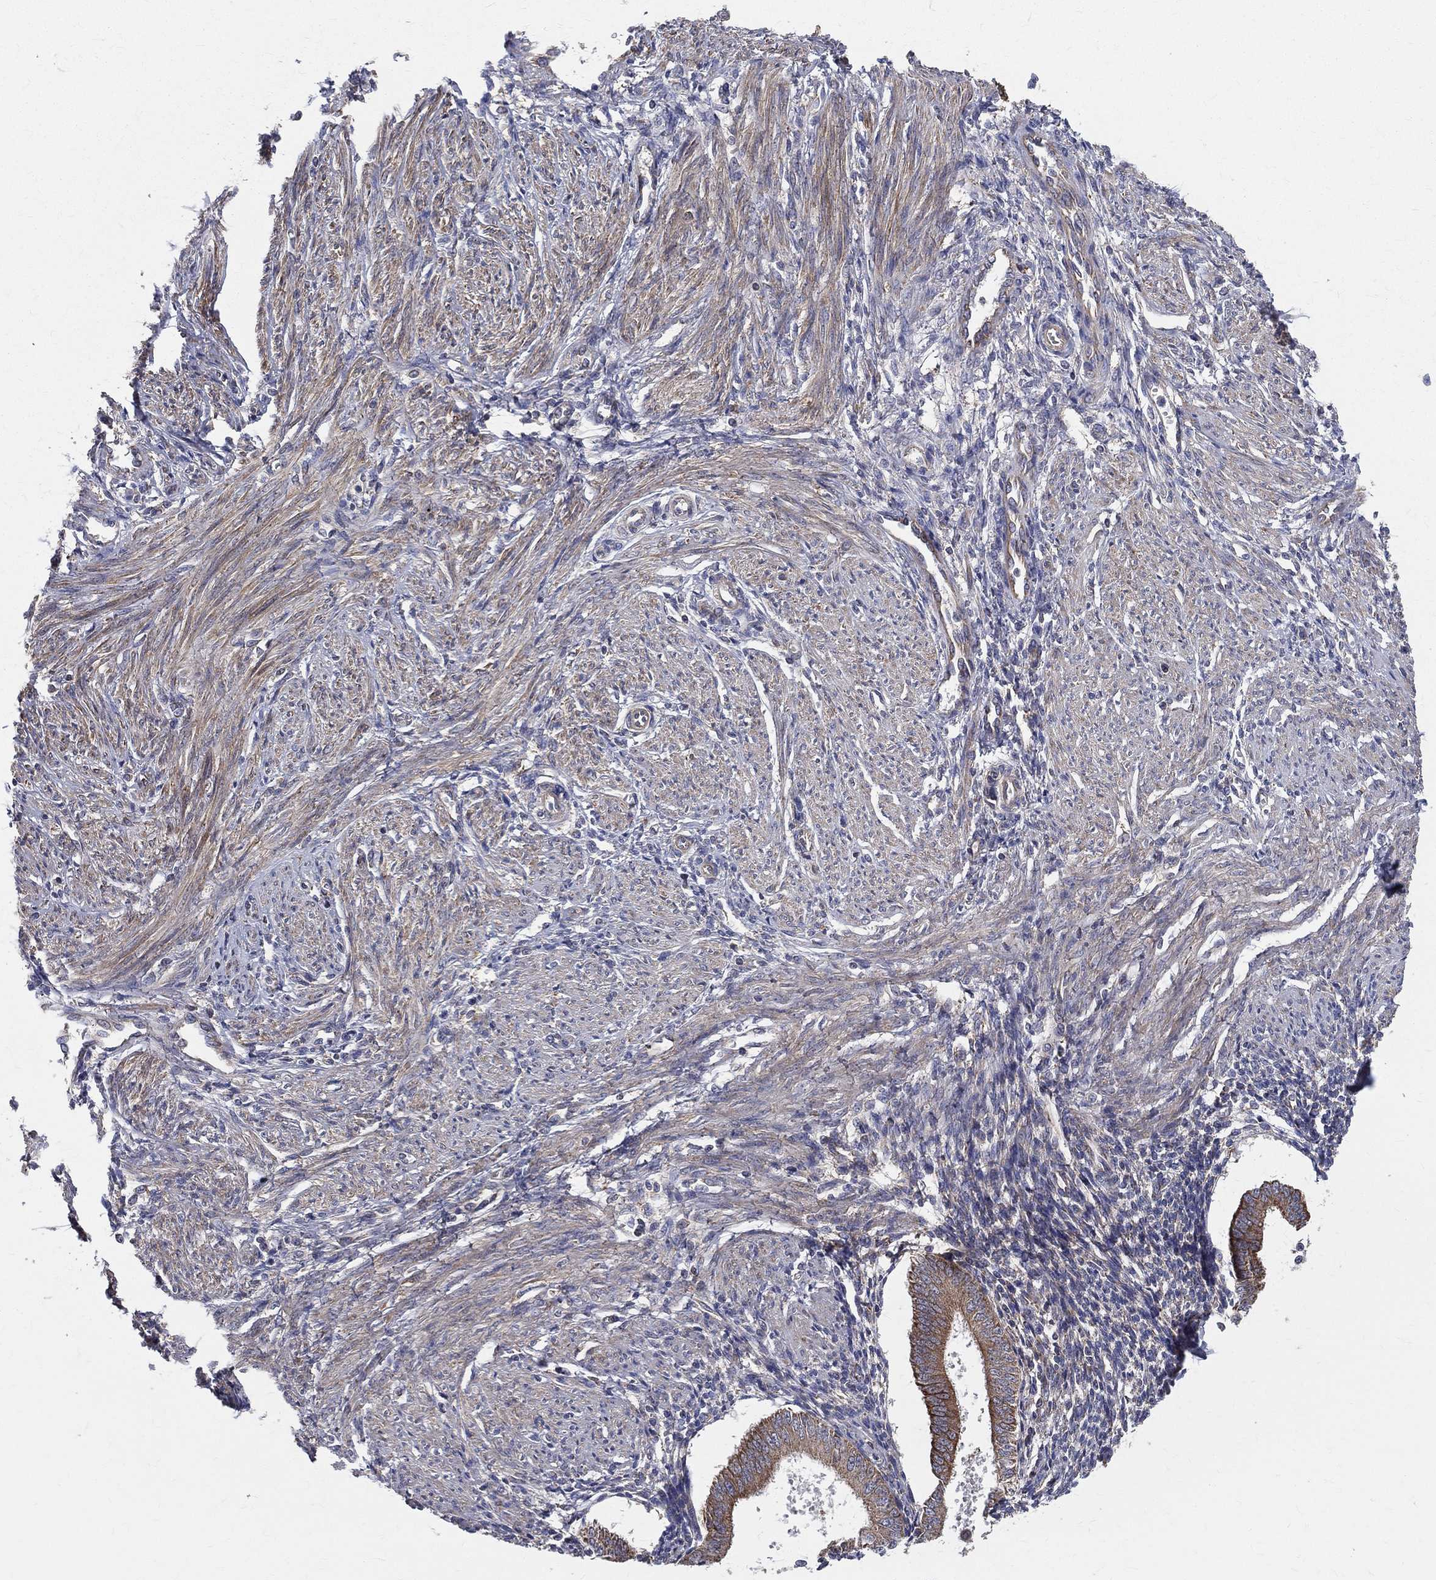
{"staining": {"intensity": "negative", "quantity": "none", "location": "none"}, "tissue": "endometrium", "cell_type": "Cells in endometrial stroma", "image_type": "normal", "snomed": [{"axis": "morphology", "description": "Normal tissue, NOS"}, {"axis": "topography", "description": "Endometrium"}], "caption": "Micrograph shows no protein expression in cells in endometrial stroma of benign endometrium.", "gene": "MIX23", "patient": {"sex": "female", "age": 39}}